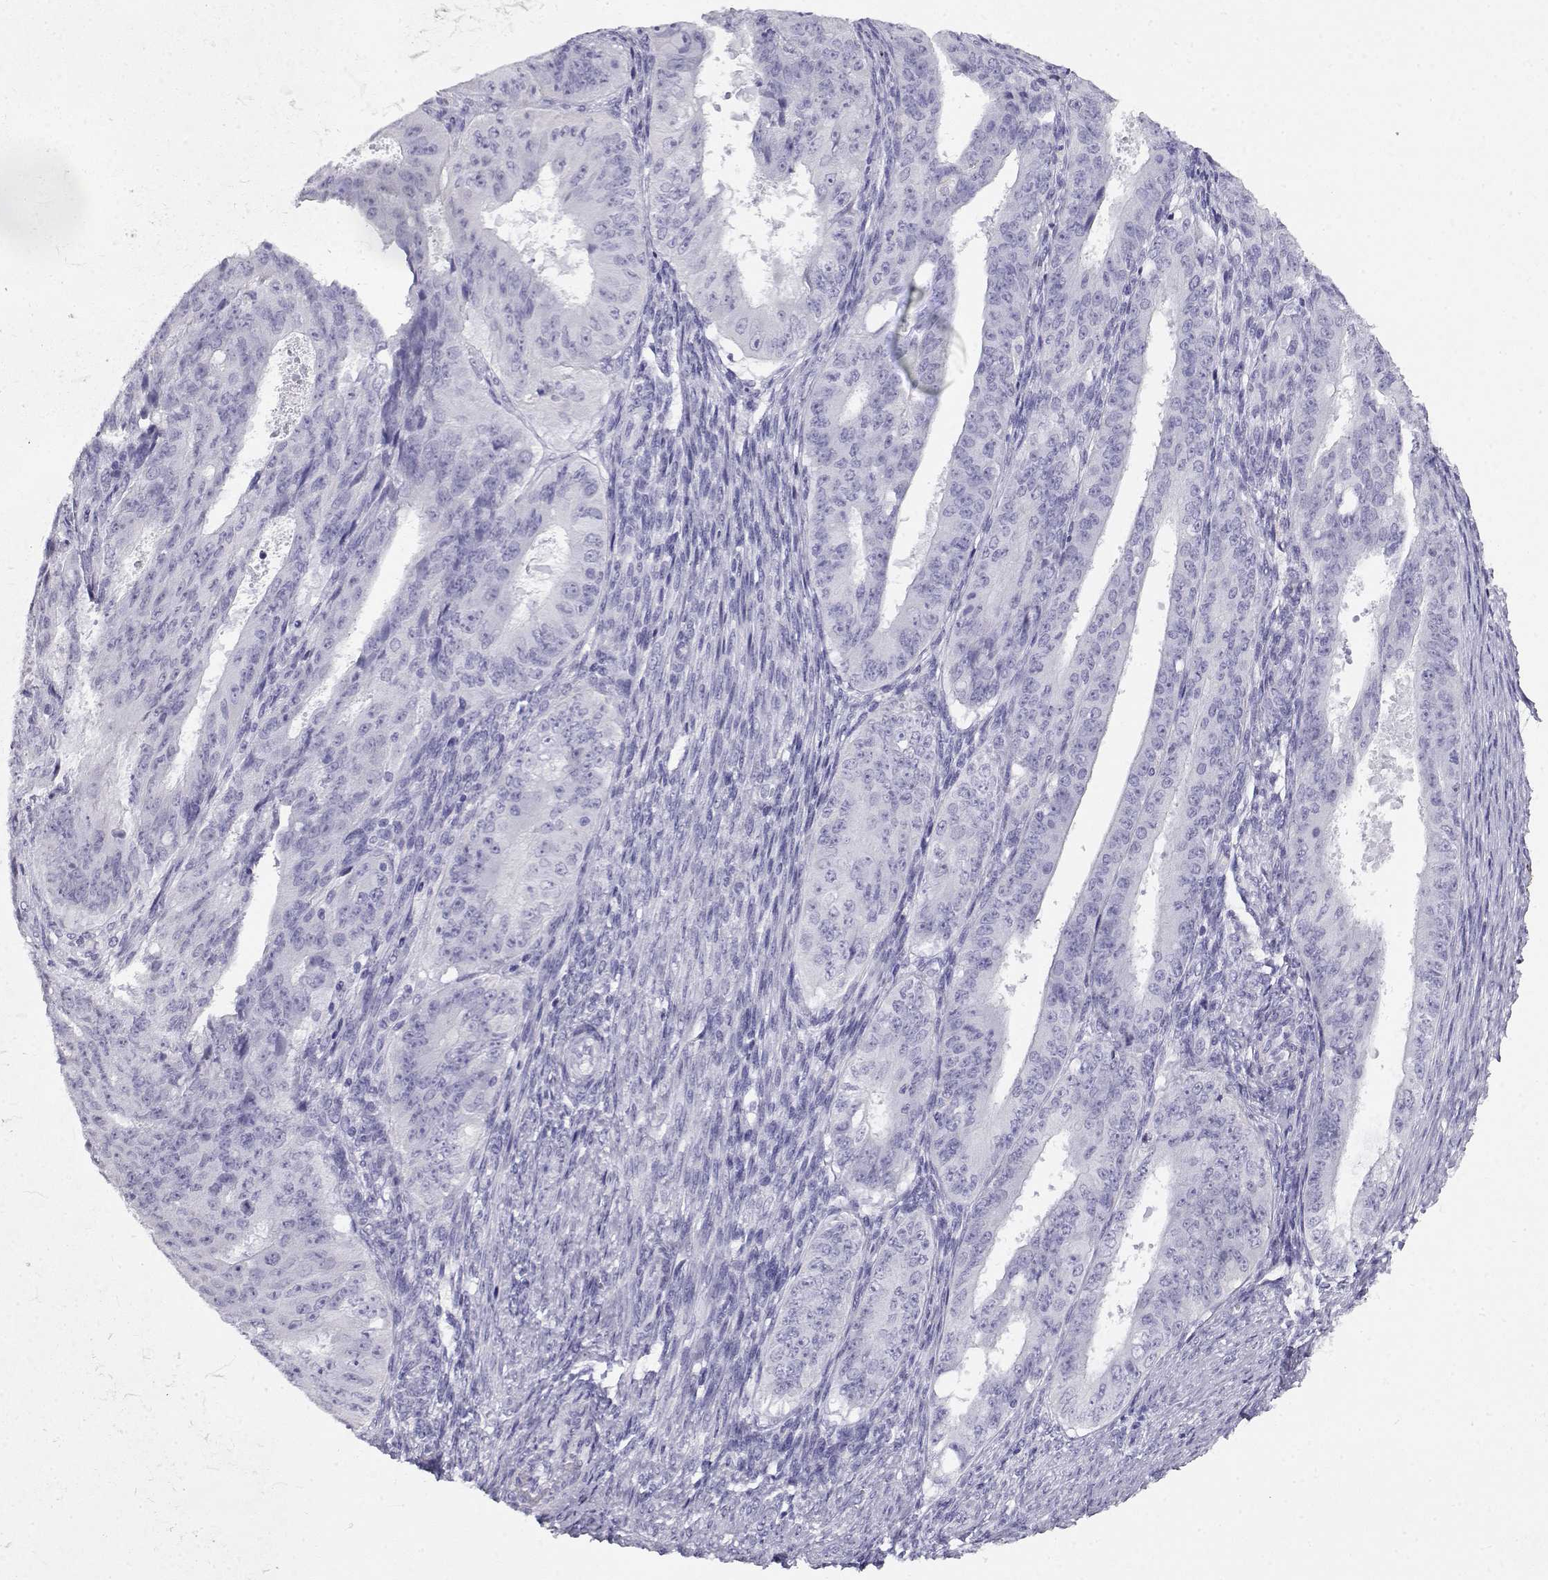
{"staining": {"intensity": "negative", "quantity": "none", "location": "none"}, "tissue": "ovarian cancer", "cell_type": "Tumor cells", "image_type": "cancer", "snomed": [{"axis": "morphology", "description": "Carcinoma, endometroid"}, {"axis": "topography", "description": "Ovary"}], "caption": "Ovarian cancer was stained to show a protein in brown. There is no significant positivity in tumor cells.", "gene": "CABS1", "patient": {"sex": "female", "age": 42}}